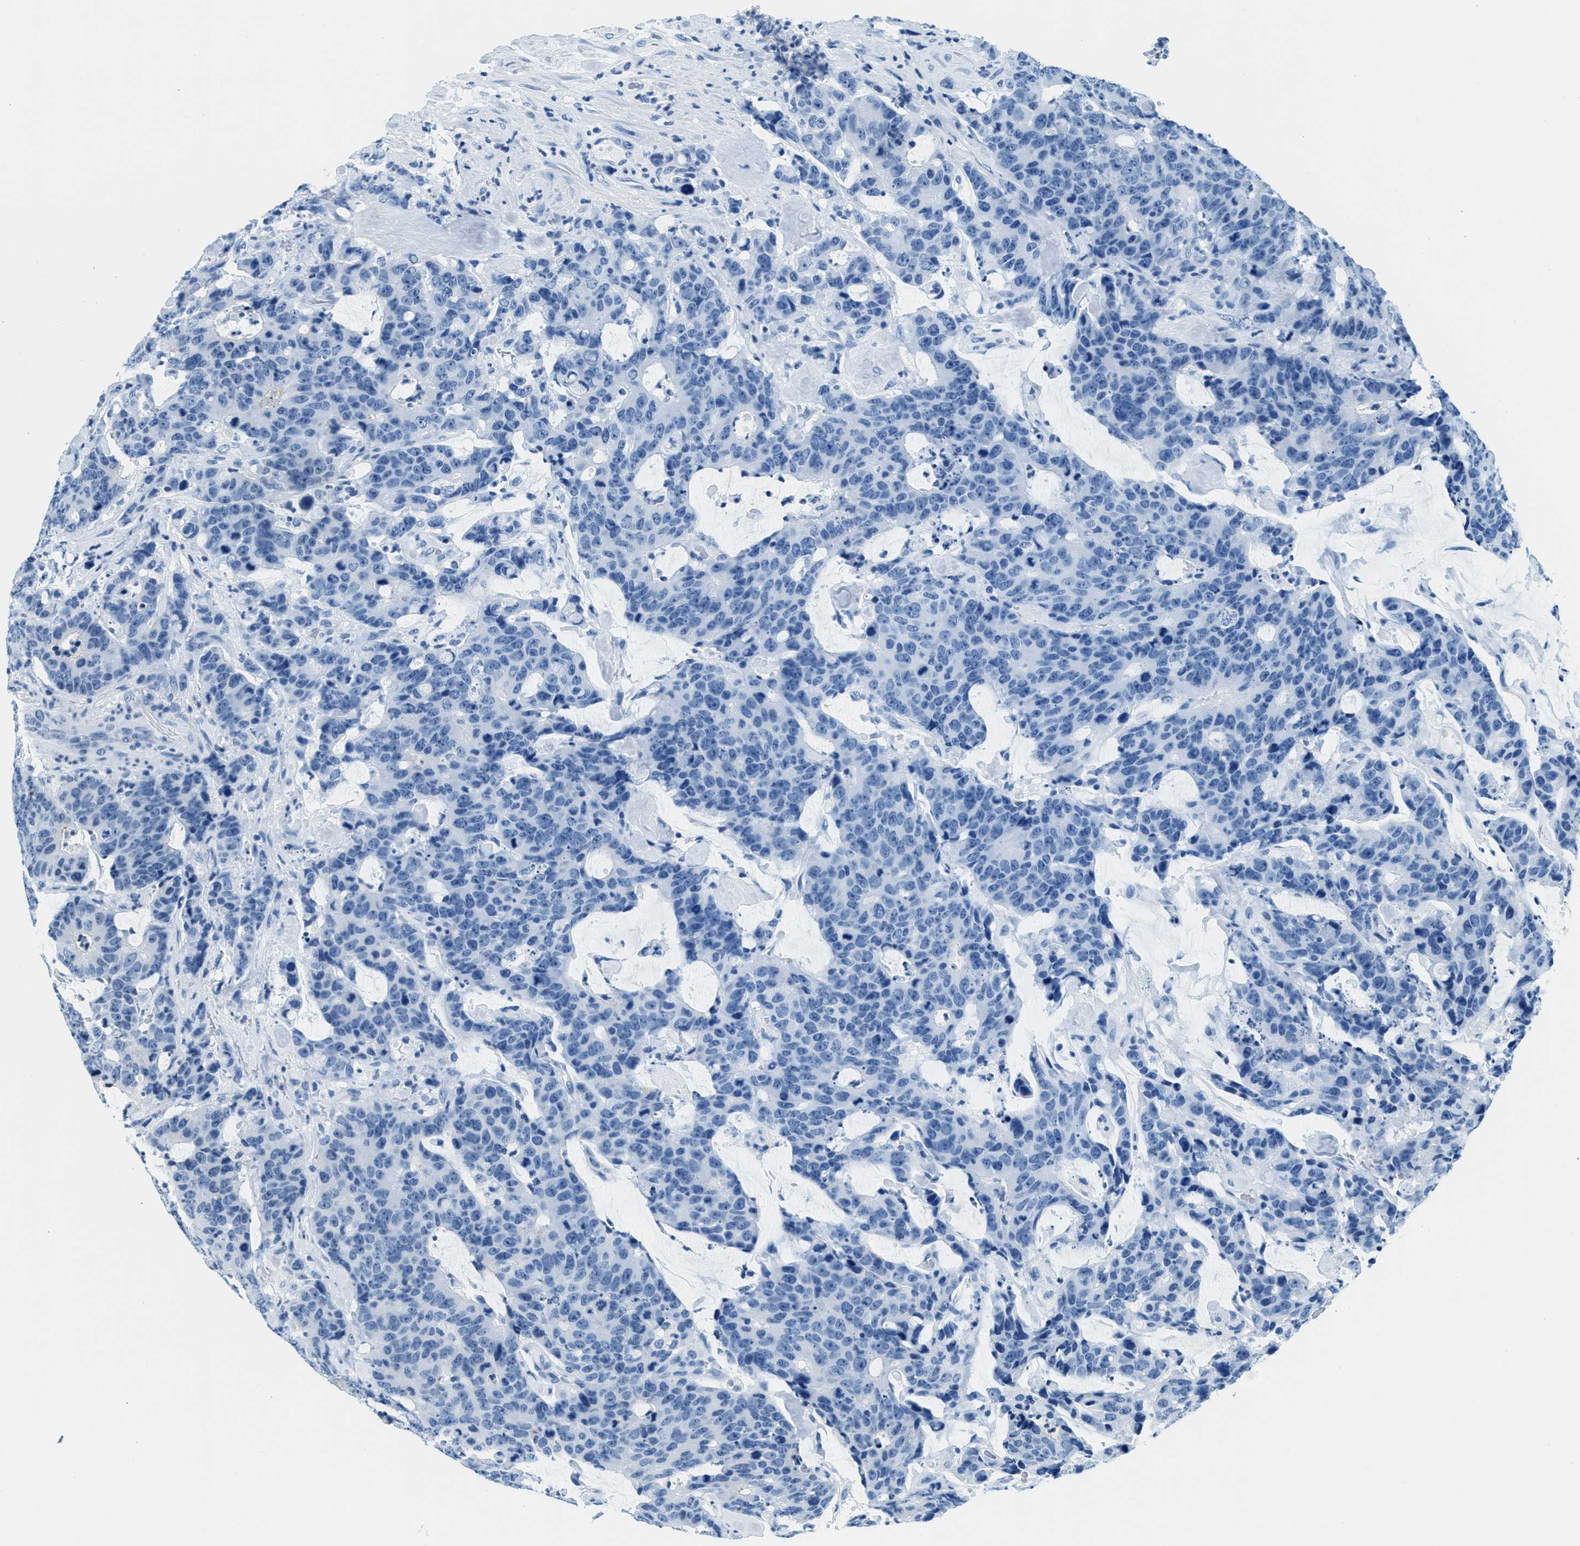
{"staining": {"intensity": "negative", "quantity": "none", "location": "none"}, "tissue": "colorectal cancer", "cell_type": "Tumor cells", "image_type": "cancer", "snomed": [{"axis": "morphology", "description": "Adenocarcinoma, NOS"}, {"axis": "topography", "description": "Colon"}], "caption": "Photomicrograph shows no significant protein positivity in tumor cells of colorectal cancer. (DAB IHC with hematoxylin counter stain).", "gene": "CA4", "patient": {"sex": "female", "age": 86}}